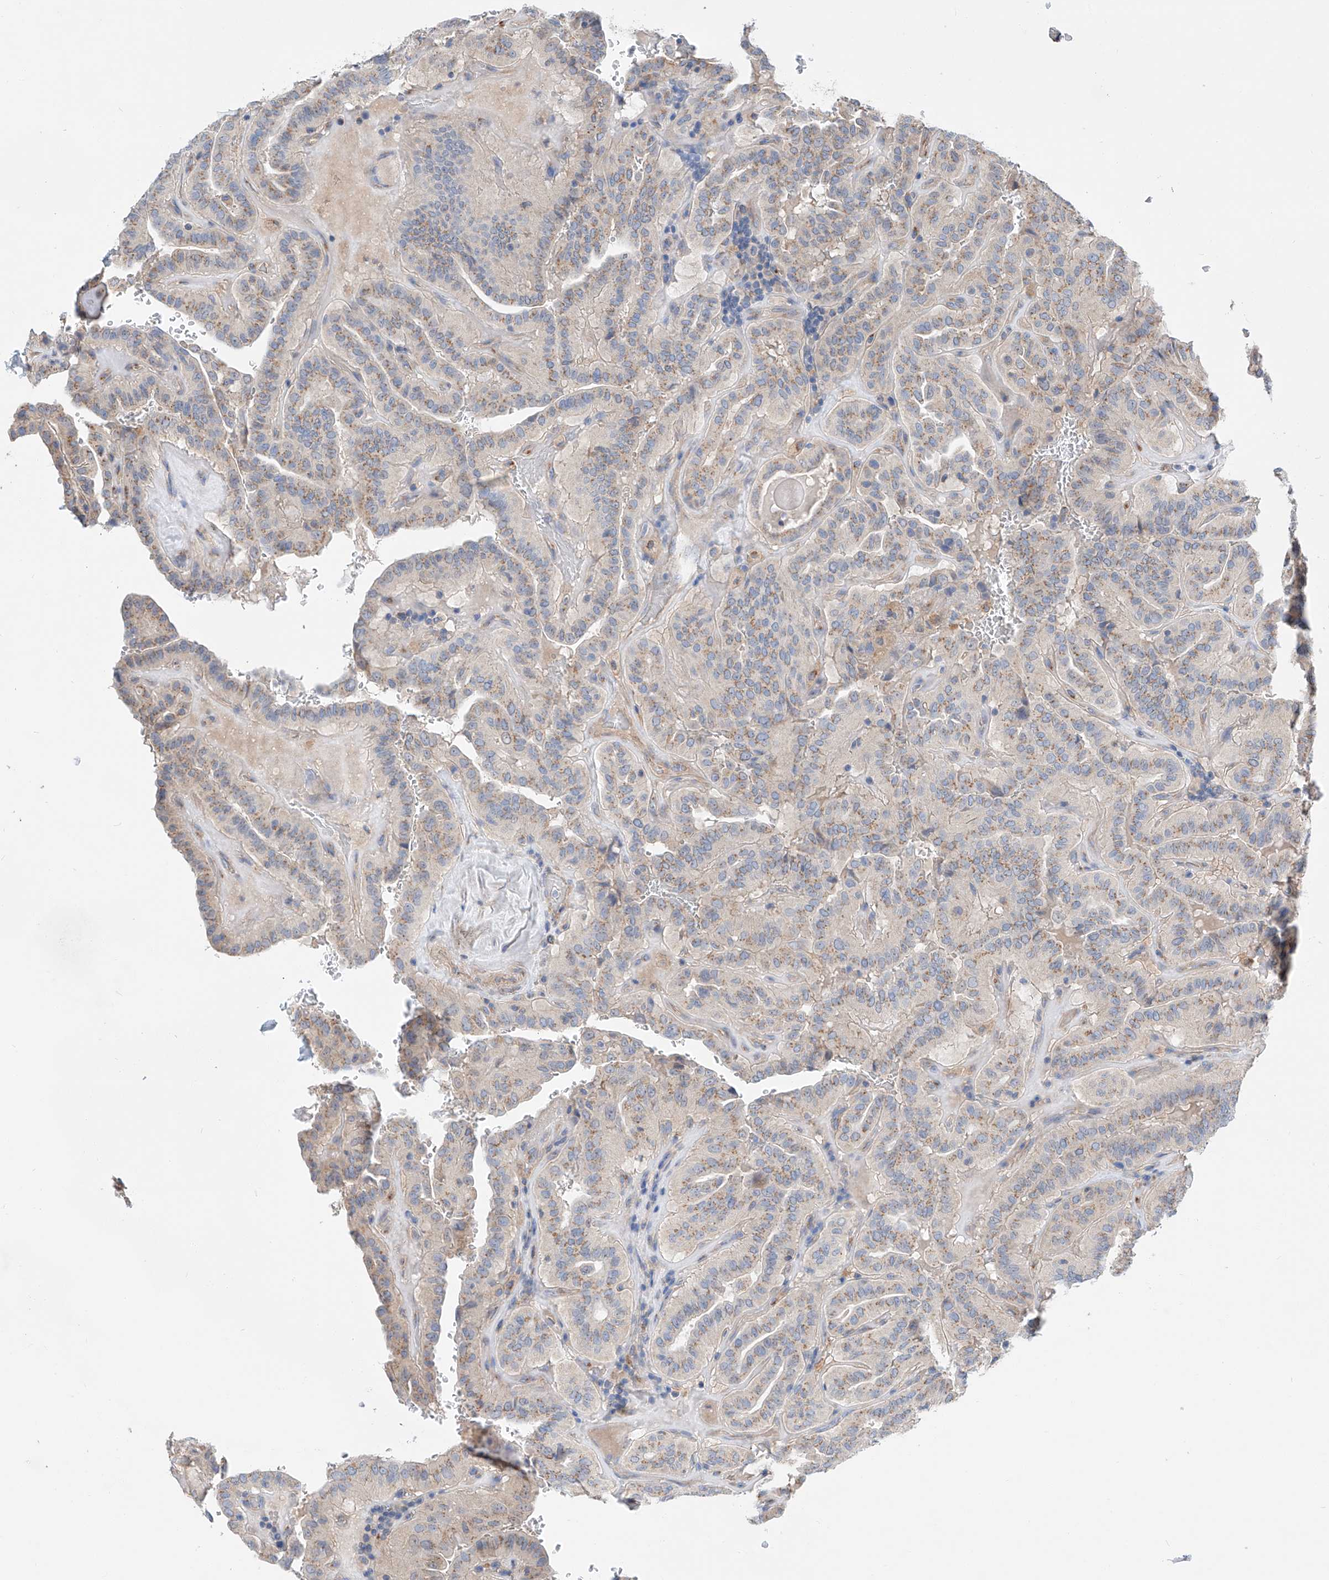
{"staining": {"intensity": "weak", "quantity": ">75%", "location": "cytoplasmic/membranous"}, "tissue": "thyroid cancer", "cell_type": "Tumor cells", "image_type": "cancer", "snomed": [{"axis": "morphology", "description": "Papillary adenocarcinoma, NOS"}, {"axis": "topography", "description": "Thyroid gland"}], "caption": "Immunohistochemistry (IHC) histopathology image of human thyroid papillary adenocarcinoma stained for a protein (brown), which displays low levels of weak cytoplasmic/membranous expression in about >75% of tumor cells.", "gene": "SLC22A7", "patient": {"sex": "male", "age": 77}}